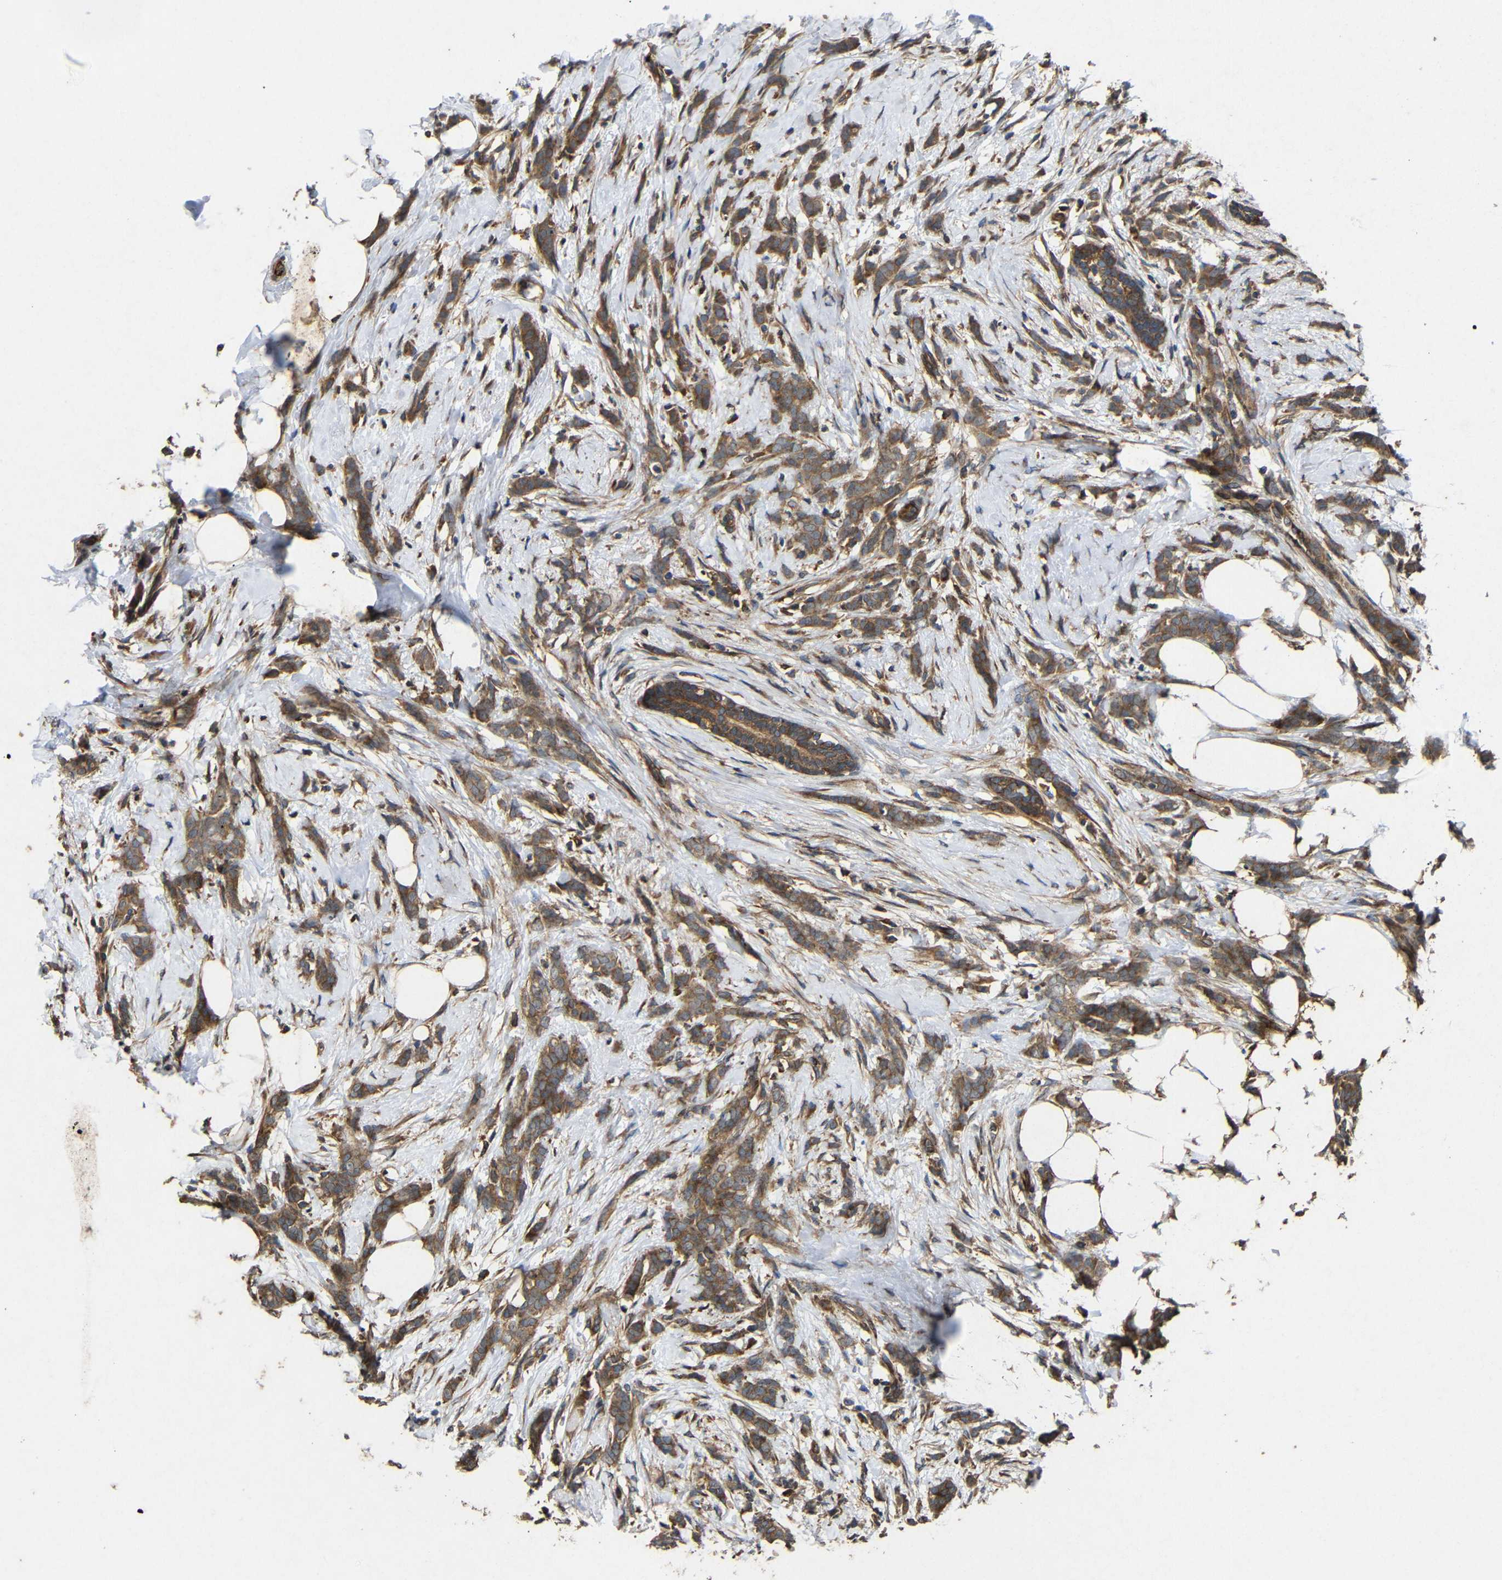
{"staining": {"intensity": "strong", "quantity": ">75%", "location": "cytoplasmic/membranous"}, "tissue": "breast cancer", "cell_type": "Tumor cells", "image_type": "cancer", "snomed": [{"axis": "morphology", "description": "Lobular carcinoma, in situ"}, {"axis": "morphology", "description": "Lobular carcinoma"}, {"axis": "topography", "description": "Breast"}], "caption": "Breast lobular carcinoma stained with IHC displays strong cytoplasmic/membranous positivity in approximately >75% of tumor cells.", "gene": "EIF2S1", "patient": {"sex": "female", "age": 41}}